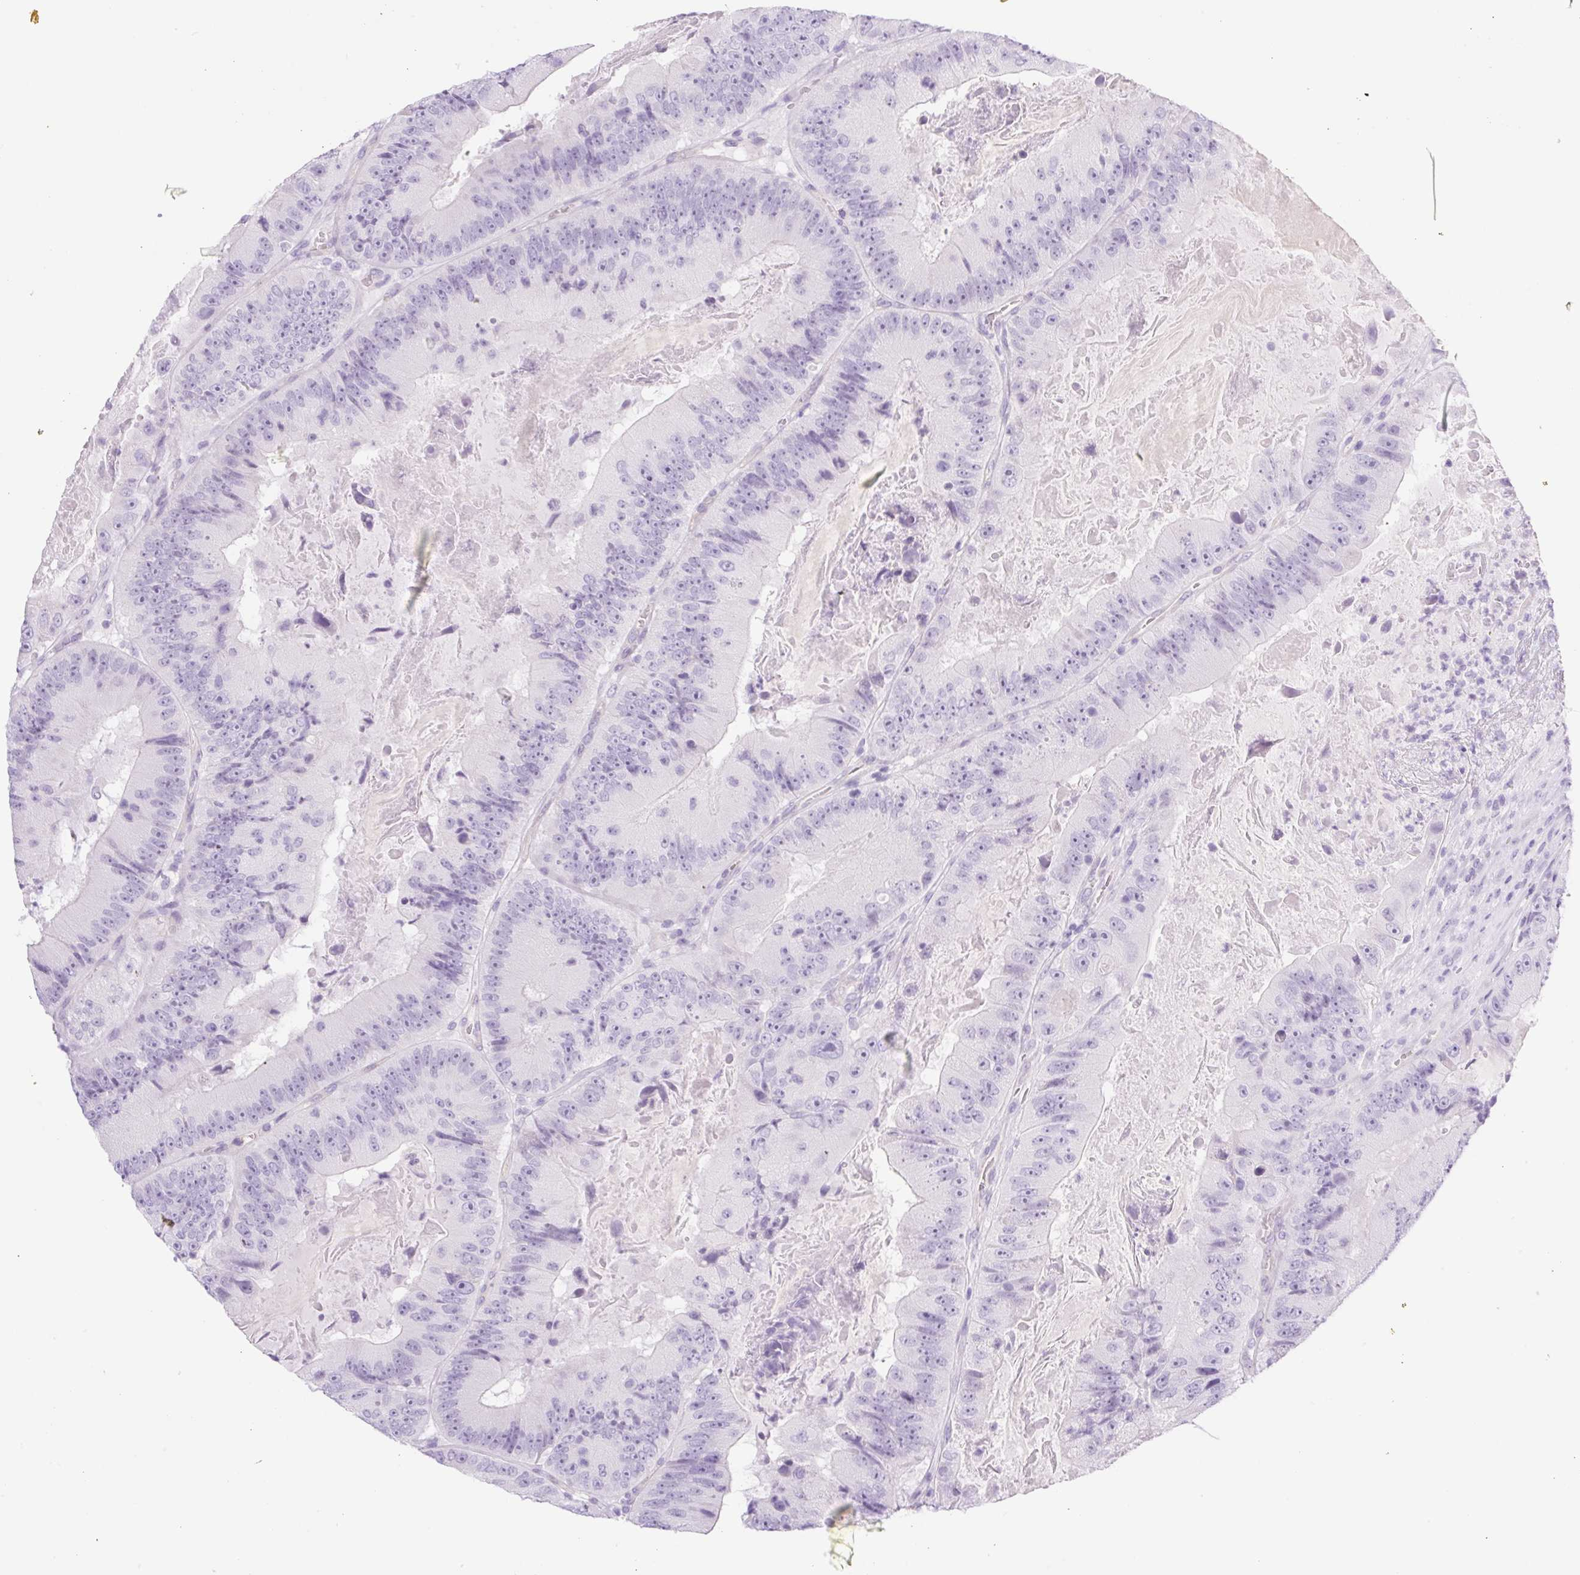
{"staining": {"intensity": "negative", "quantity": "none", "location": "none"}, "tissue": "colorectal cancer", "cell_type": "Tumor cells", "image_type": "cancer", "snomed": [{"axis": "morphology", "description": "Adenocarcinoma, NOS"}, {"axis": "topography", "description": "Colon"}], "caption": "Colorectal adenocarcinoma stained for a protein using IHC shows no staining tumor cells.", "gene": "SPACA5B", "patient": {"sex": "female", "age": 86}}